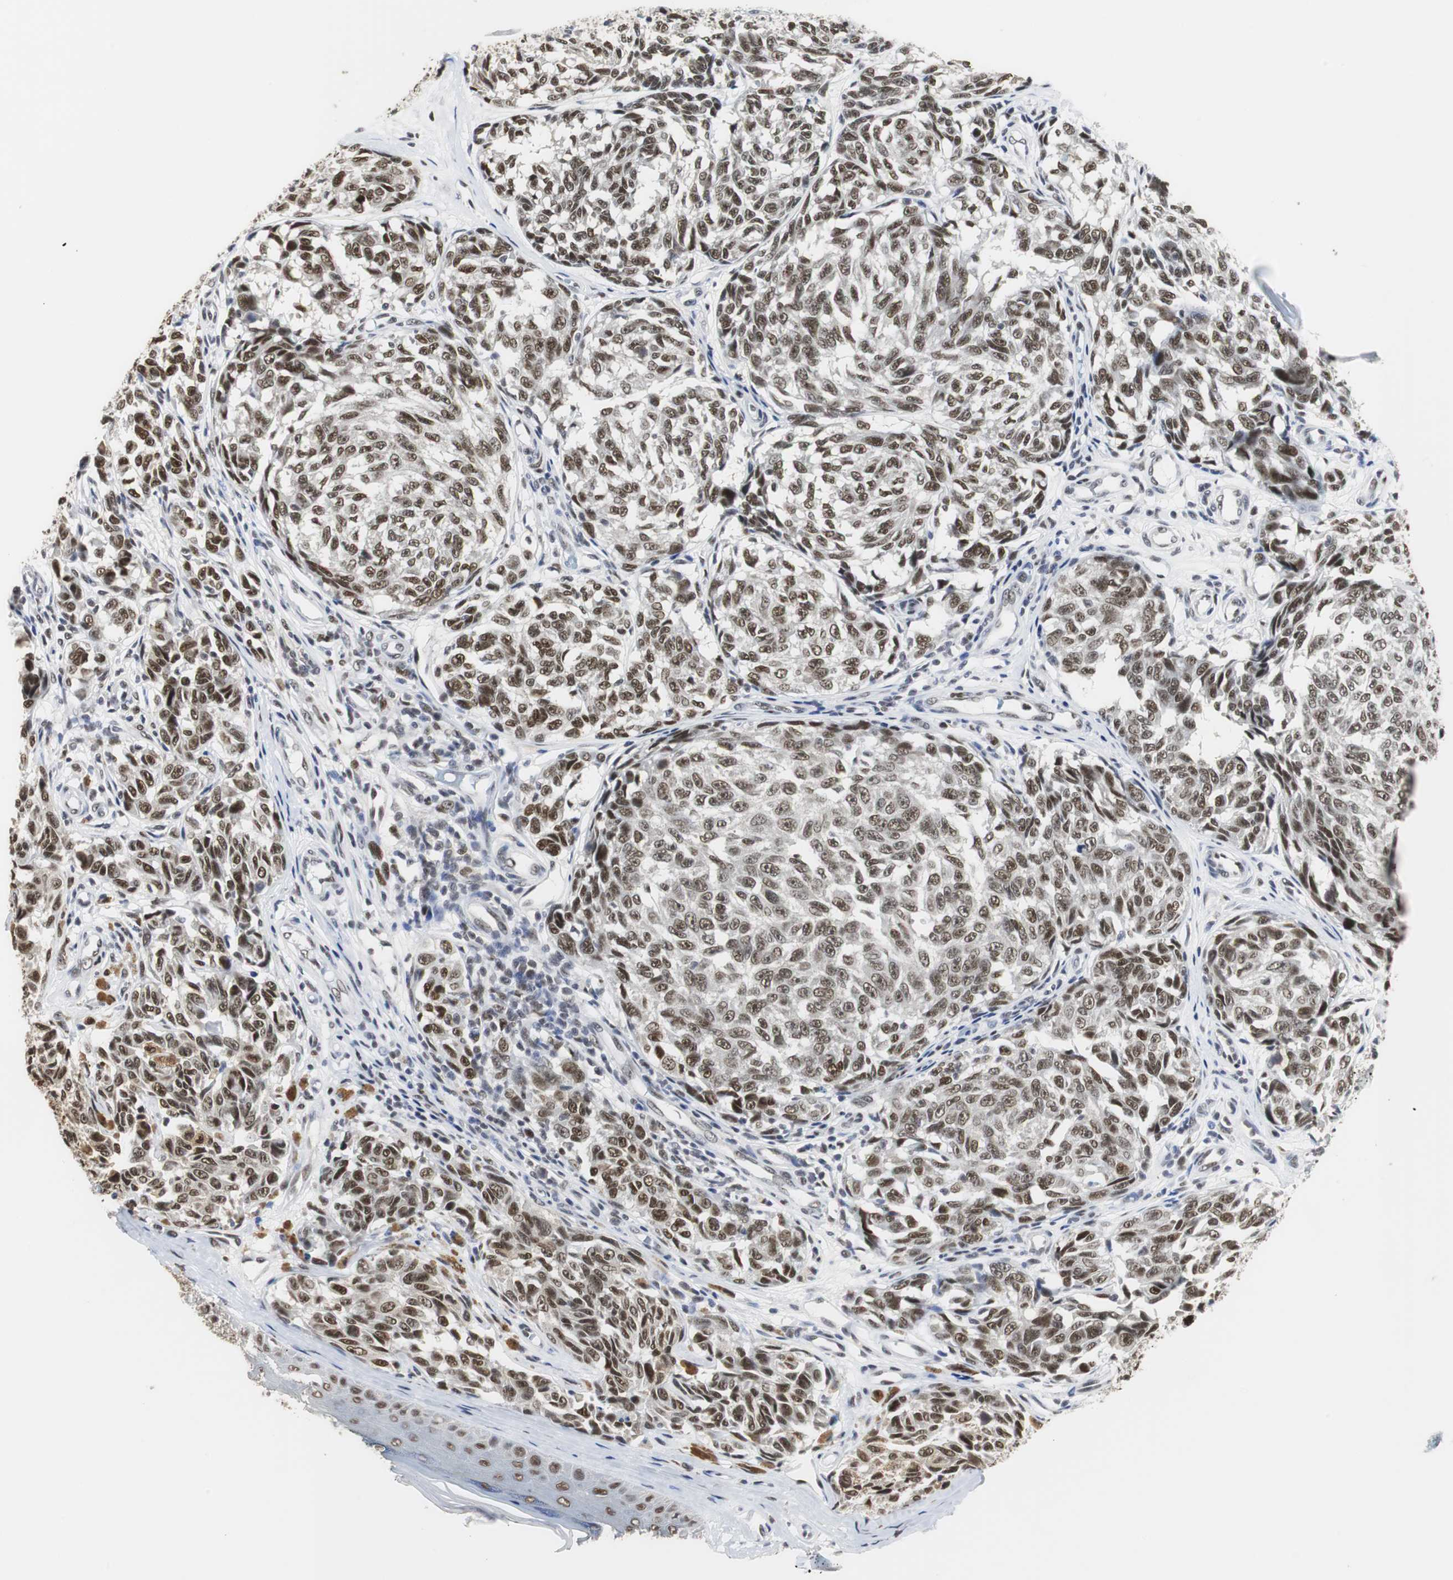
{"staining": {"intensity": "strong", "quantity": ">75%", "location": "nuclear"}, "tissue": "melanoma", "cell_type": "Tumor cells", "image_type": "cancer", "snomed": [{"axis": "morphology", "description": "Malignant melanoma, NOS"}, {"axis": "topography", "description": "Skin"}], "caption": "Protein analysis of malignant melanoma tissue exhibits strong nuclear staining in approximately >75% of tumor cells.", "gene": "ZFC3H1", "patient": {"sex": "female", "age": 64}}